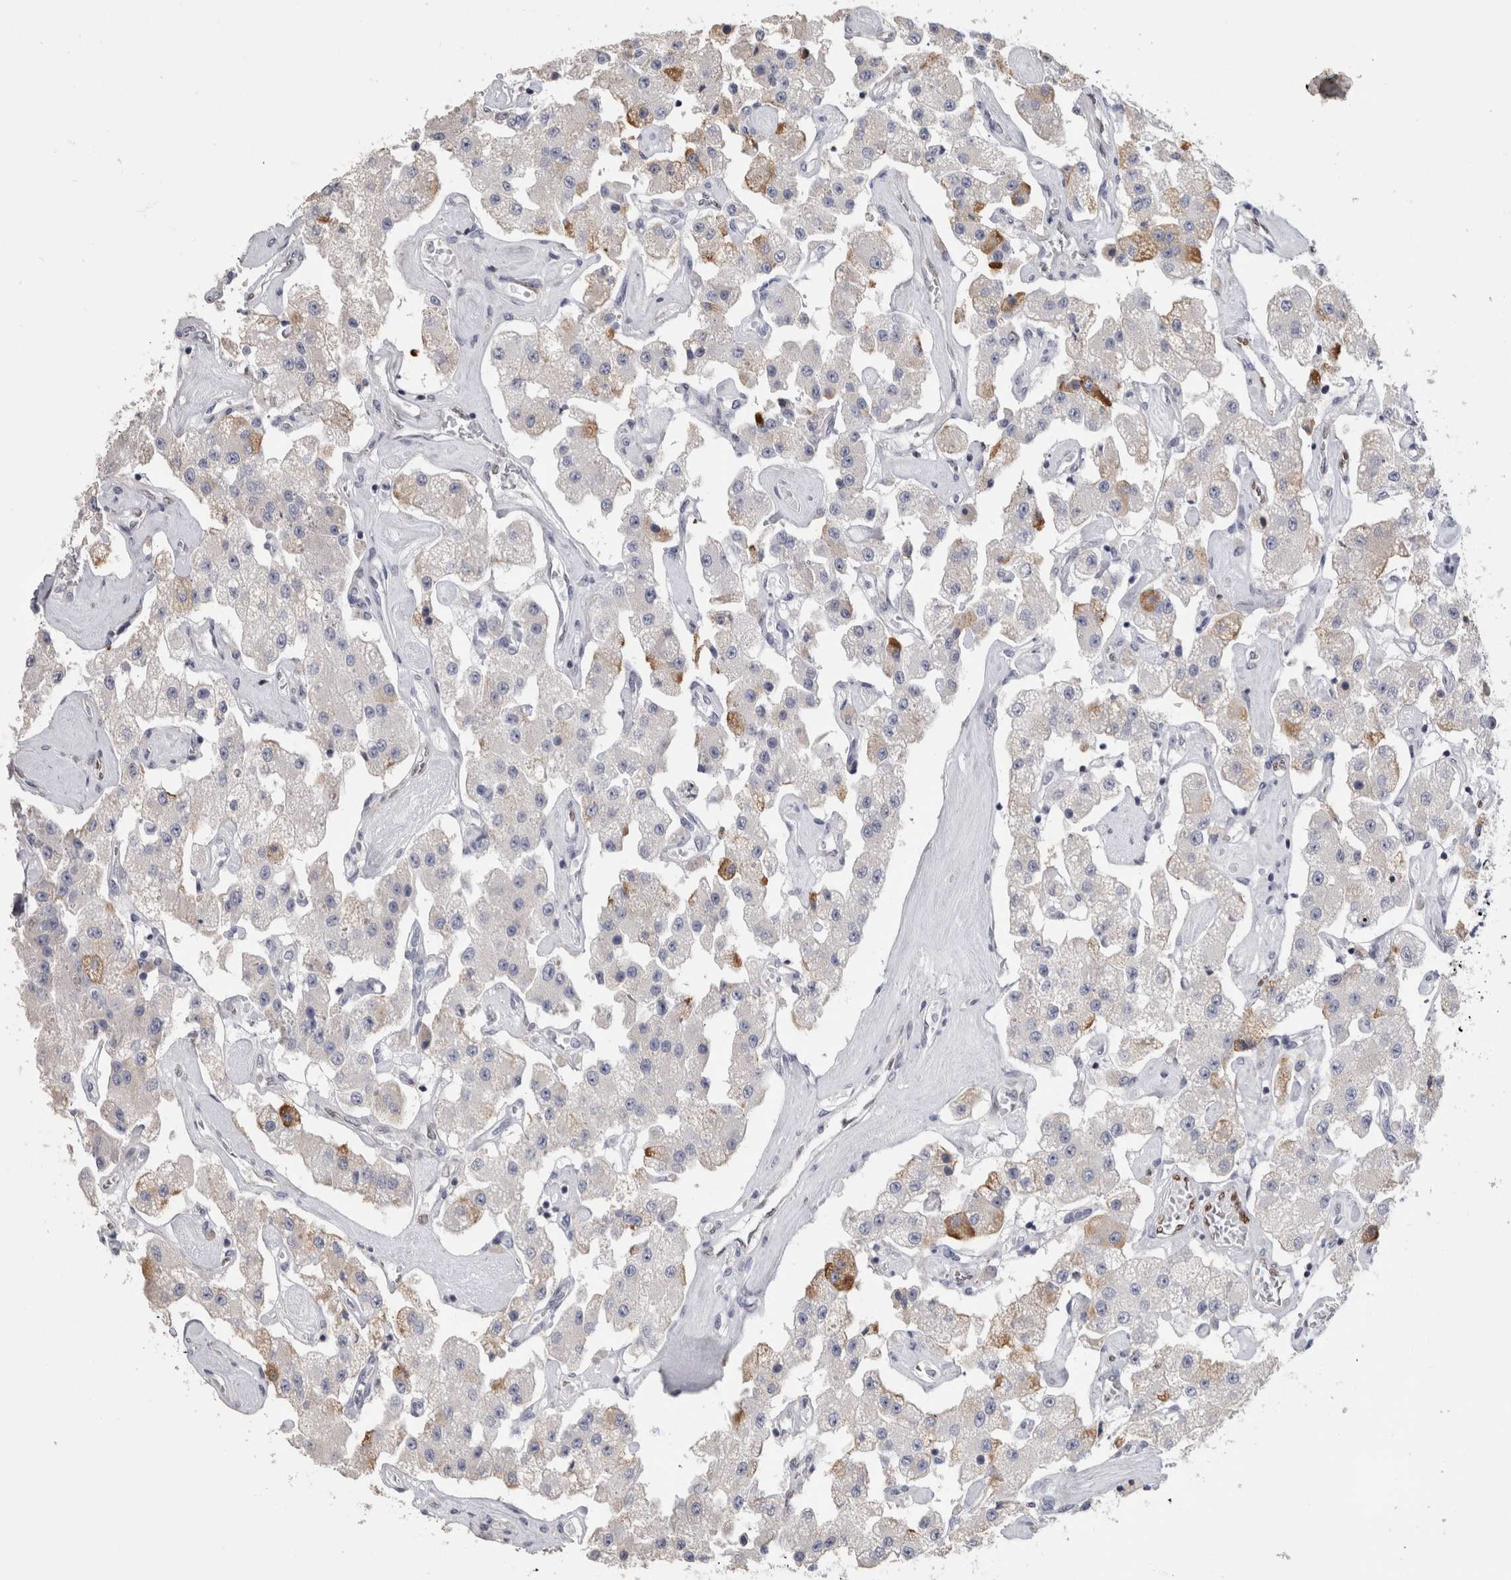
{"staining": {"intensity": "moderate", "quantity": "<25%", "location": "cytoplasmic/membranous"}, "tissue": "carcinoid", "cell_type": "Tumor cells", "image_type": "cancer", "snomed": [{"axis": "morphology", "description": "Carcinoid, malignant, NOS"}, {"axis": "topography", "description": "Pancreas"}], "caption": "Immunohistochemical staining of carcinoid displays low levels of moderate cytoplasmic/membranous positivity in about <25% of tumor cells.", "gene": "IL33", "patient": {"sex": "male", "age": 41}}